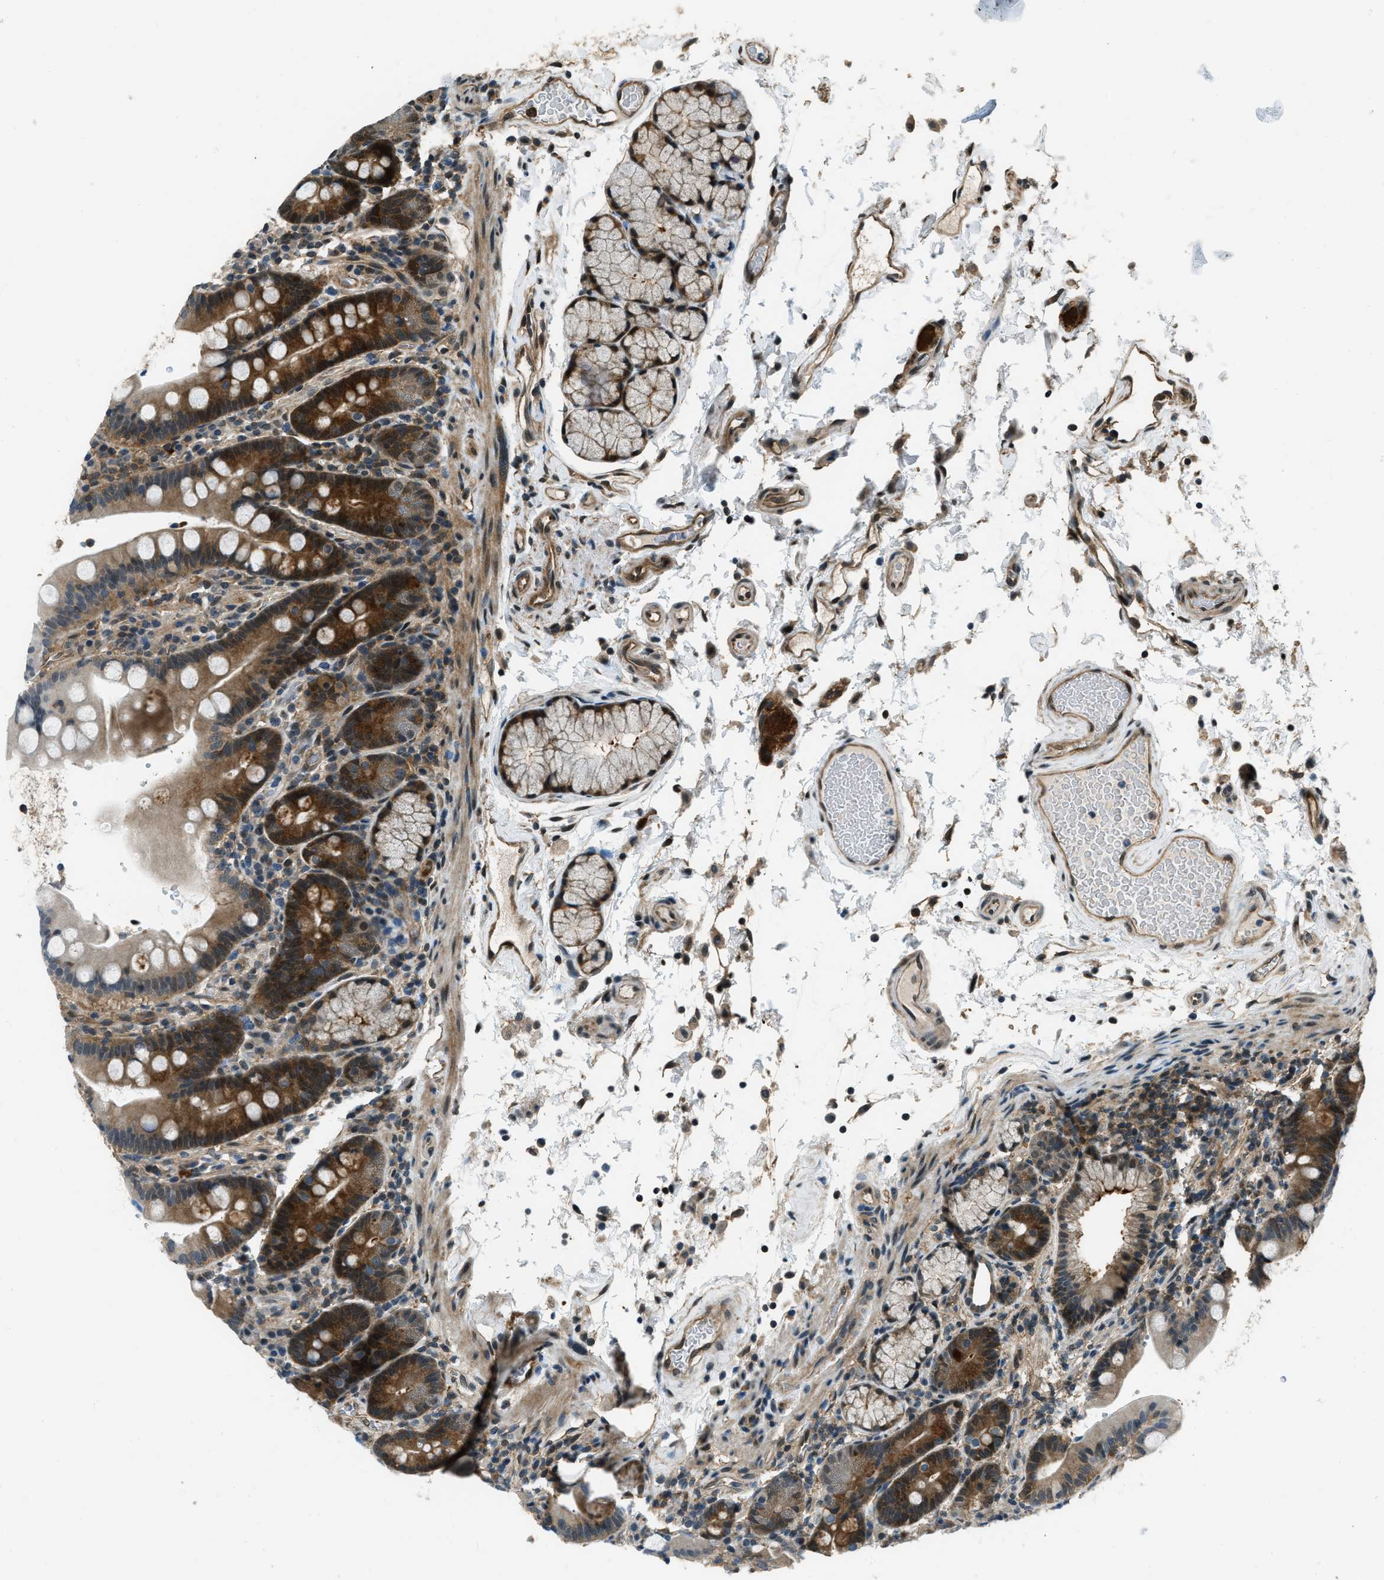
{"staining": {"intensity": "strong", "quantity": "25%-75%", "location": "cytoplasmic/membranous"}, "tissue": "duodenum", "cell_type": "Glandular cells", "image_type": "normal", "snomed": [{"axis": "morphology", "description": "Normal tissue, NOS"}, {"axis": "topography", "description": "Small intestine, NOS"}], "caption": "This micrograph shows benign duodenum stained with IHC to label a protein in brown. The cytoplasmic/membranous of glandular cells show strong positivity for the protein. Nuclei are counter-stained blue.", "gene": "NUDCD3", "patient": {"sex": "female", "age": 71}}